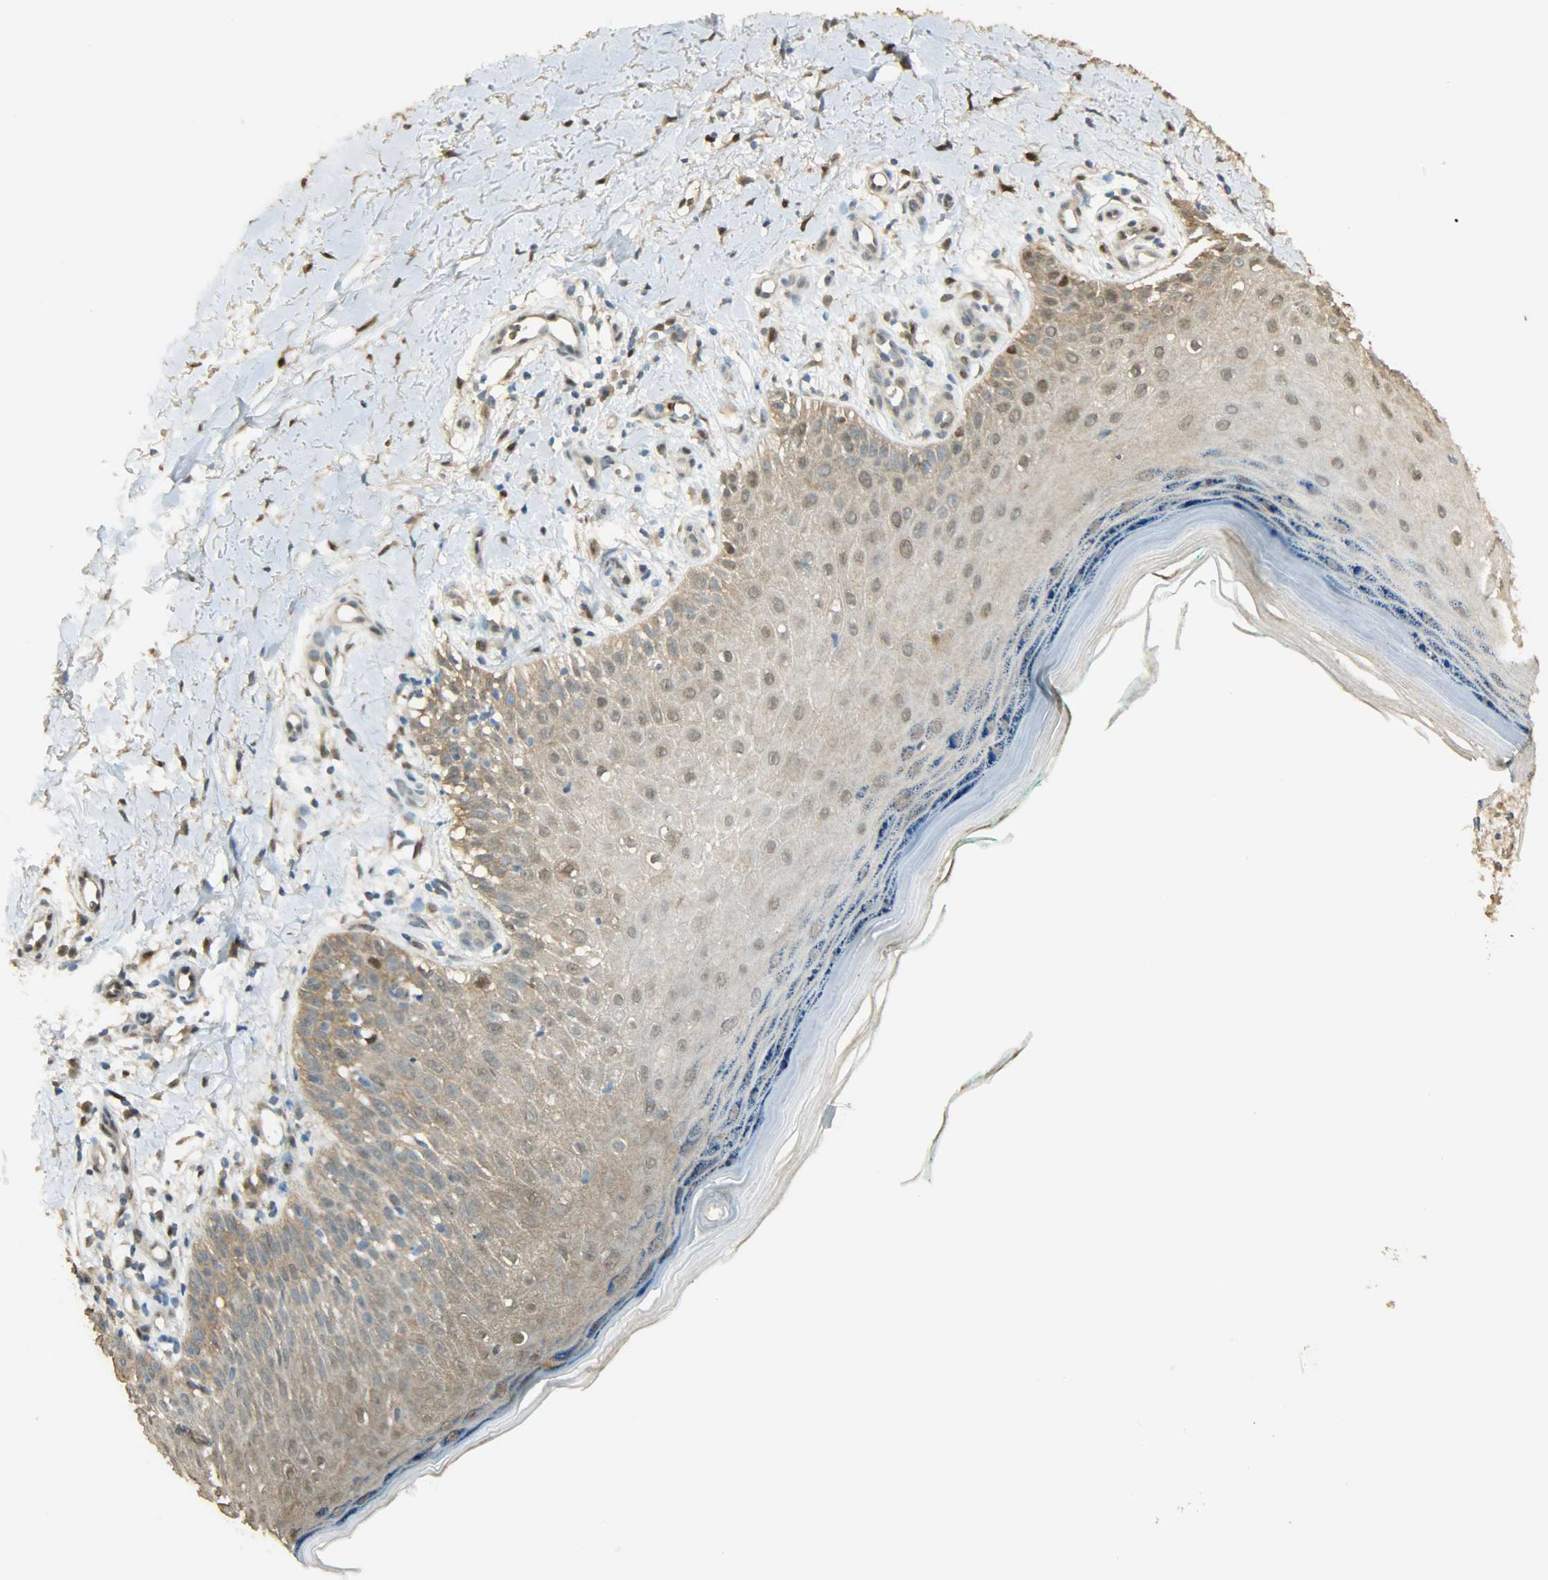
{"staining": {"intensity": "weak", "quantity": ">75%", "location": "cytoplasmic/membranous,nuclear"}, "tissue": "skin cancer", "cell_type": "Tumor cells", "image_type": "cancer", "snomed": [{"axis": "morphology", "description": "Squamous cell carcinoma, NOS"}, {"axis": "topography", "description": "Skin"}], "caption": "A brown stain shows weak cytoplasmic/membranous and nuclear staining of a protein in skin cancer (squamous cell carcinoma) tumor cells.", "gene": "PRMT5", "patient": {"sex": "female", "age": 42}}